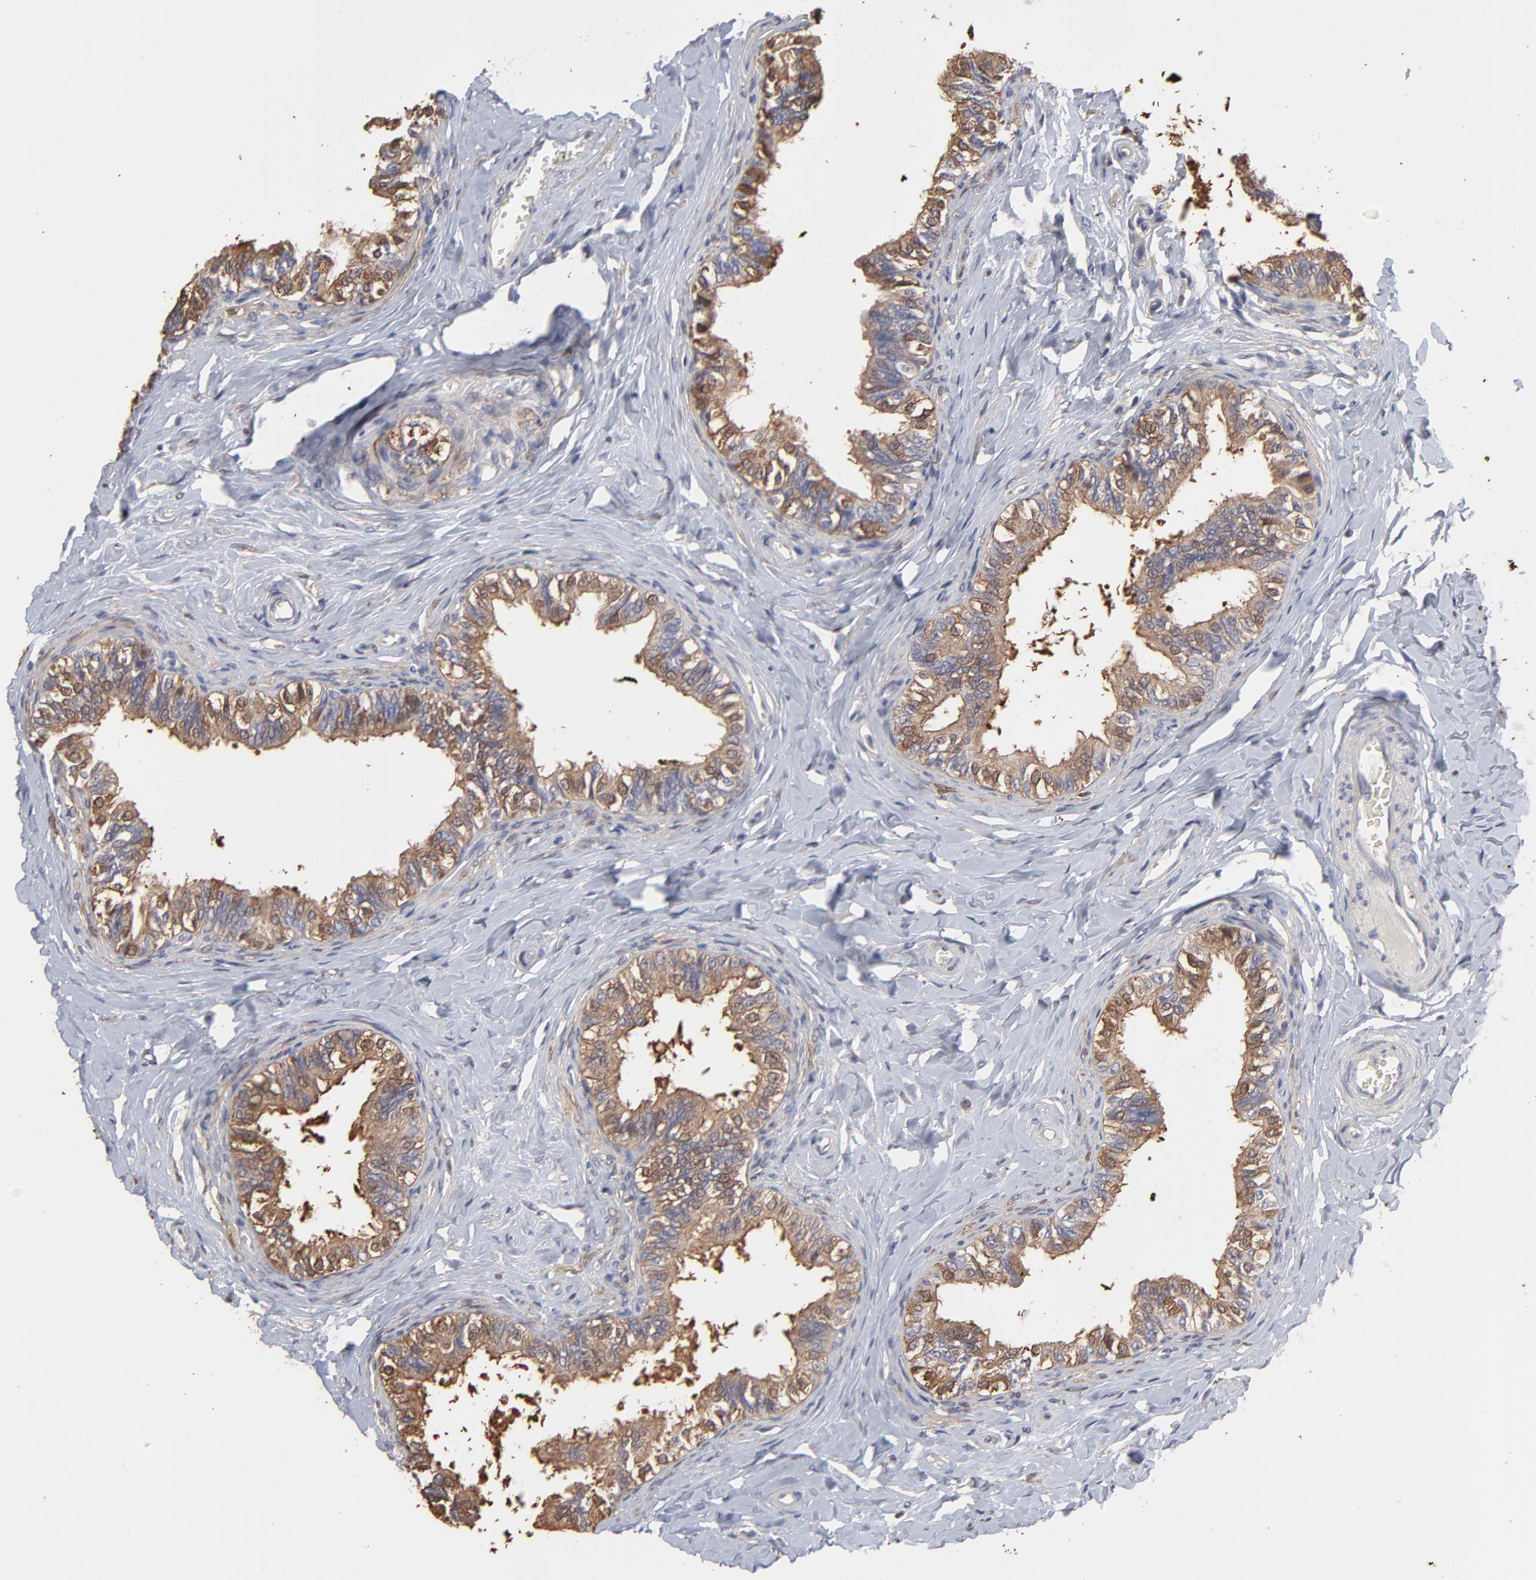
{"staining": {"intensity": "moderate", "quantity": ">75%", "location": "cytoplasmic/membranous"}, "tissue": "epididymis", "cell_type": "Glandular cells", "image_type": "normal", "snomed": [{"axis": "morphology", "description": "Normal tissue, NOS"}, {"axis": "topography", "description": "Soft tissue"}, {"axis": "topography", "description": "Epididymis"}], "caption": "Immunohistochemistry (DAB (3,3'-diaminobenzidine)) staining of normal human epididymis exhibits moderate cytoplasmic/membranous protein expression in approximately >75% of glandular cells.", "gene": "TANGO2", "patient": {"sex": "male", "age": 26}}